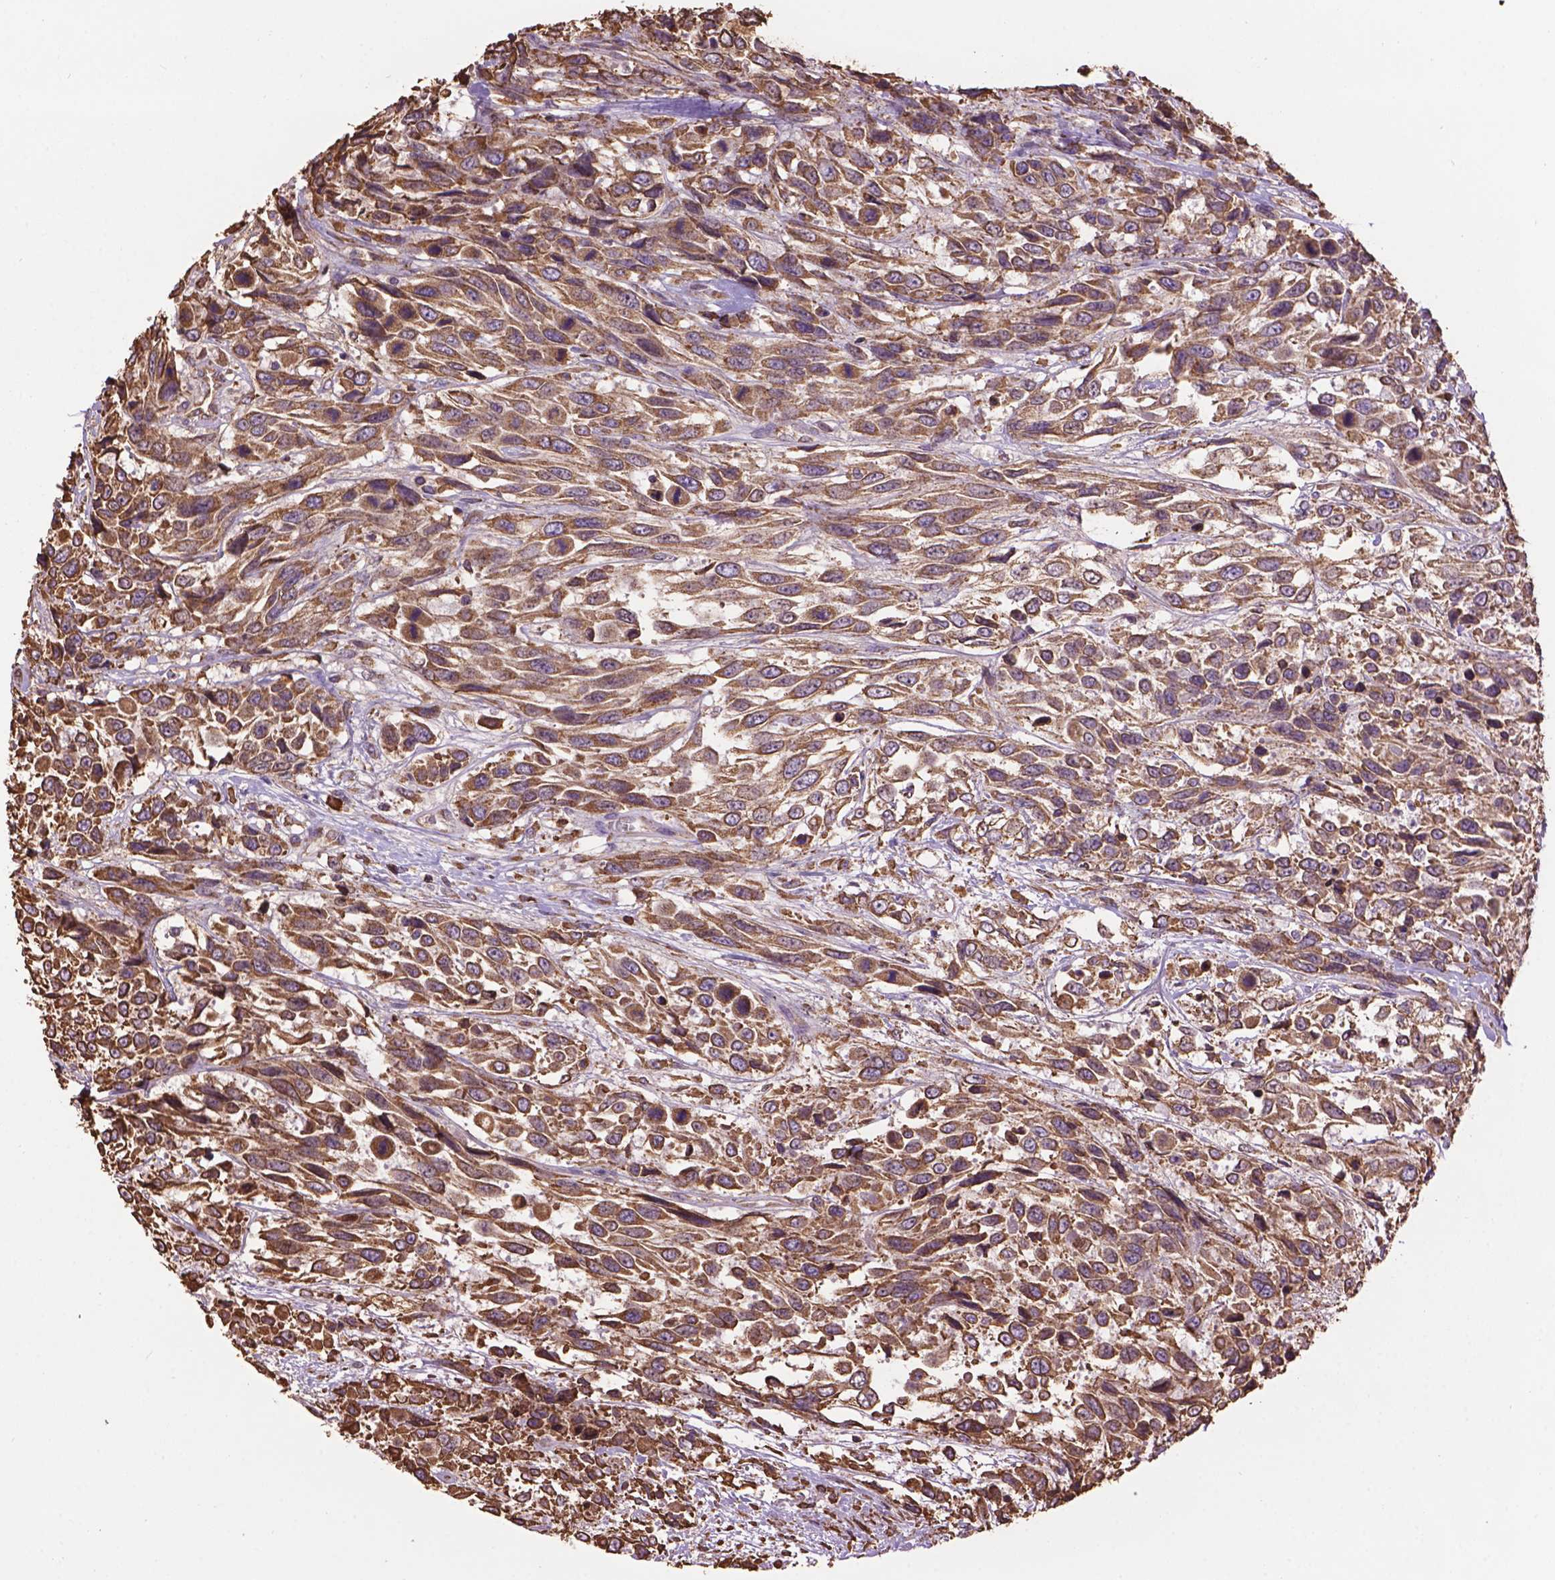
{"staining": {"intensity": "moderate", "quantity": ">75%", "location": "cytoplasmic/membranous"}, "tissue": "urothelial cancer", "cell_type": "Tumor cells", "image_type": "cancer", "snomed": [{"axis": "morphology", "description": "Urothelial carcinoma, High grade"}, {"axis": "topography", "description": "Urinary bladder"}], "caption": "Protein expression analysis of urothelial cancer demonstrates moderate cytoplasmic/membranous expression in about >75% of tumor cells. (brown staining indicates protein expression, while blue staining denotes nuclei).", "gene": "PPP2R5E", "patient": {"sex": "female", "age": 70}}